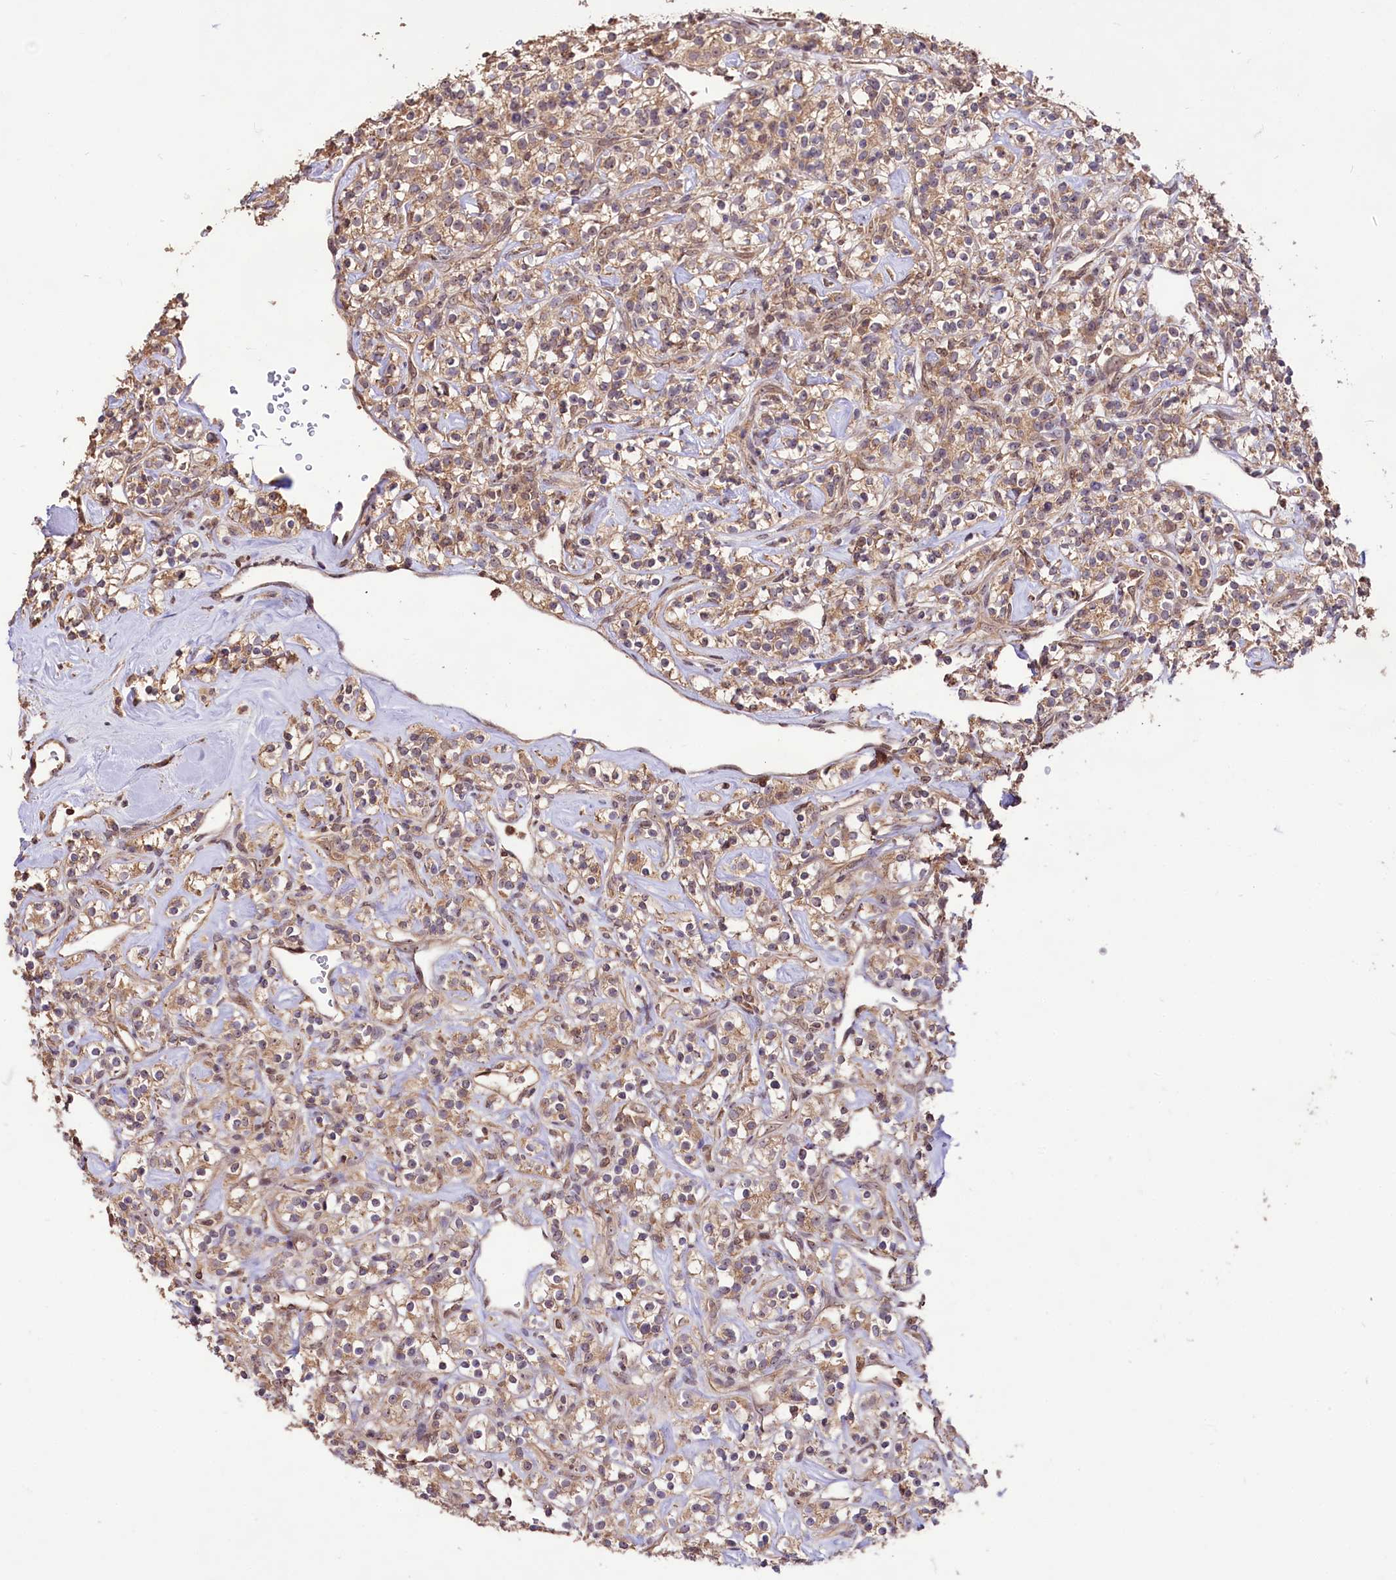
{"staining": {"intensity": "weak", "quantity": ">75%", "location": "cytoplasmic/membranous,nuclear"}, "tissue": "renal cancer", "cell_type": "Tumor cells", "image_type": "cancer", "snomed": [{"axis": "morphology", "description": "Adenocarcinoma, NOS"}, {"axis": "topography", "description": "Kidney"}], "caption": "An IHC image of tumor tissue is shown. Protein staining in brown highlights weak cytoplasmic/membranous and nuclear positivity in adenocarcinoma (renal) within tumor cells. The staining was performed using DAB to visualize the protein expression in brown, while the nuclei were stained in blue with hematoxylin (Magnification: 20x).", "gene": "RRP8", "patient": {"sex": "male", "age": 77}}